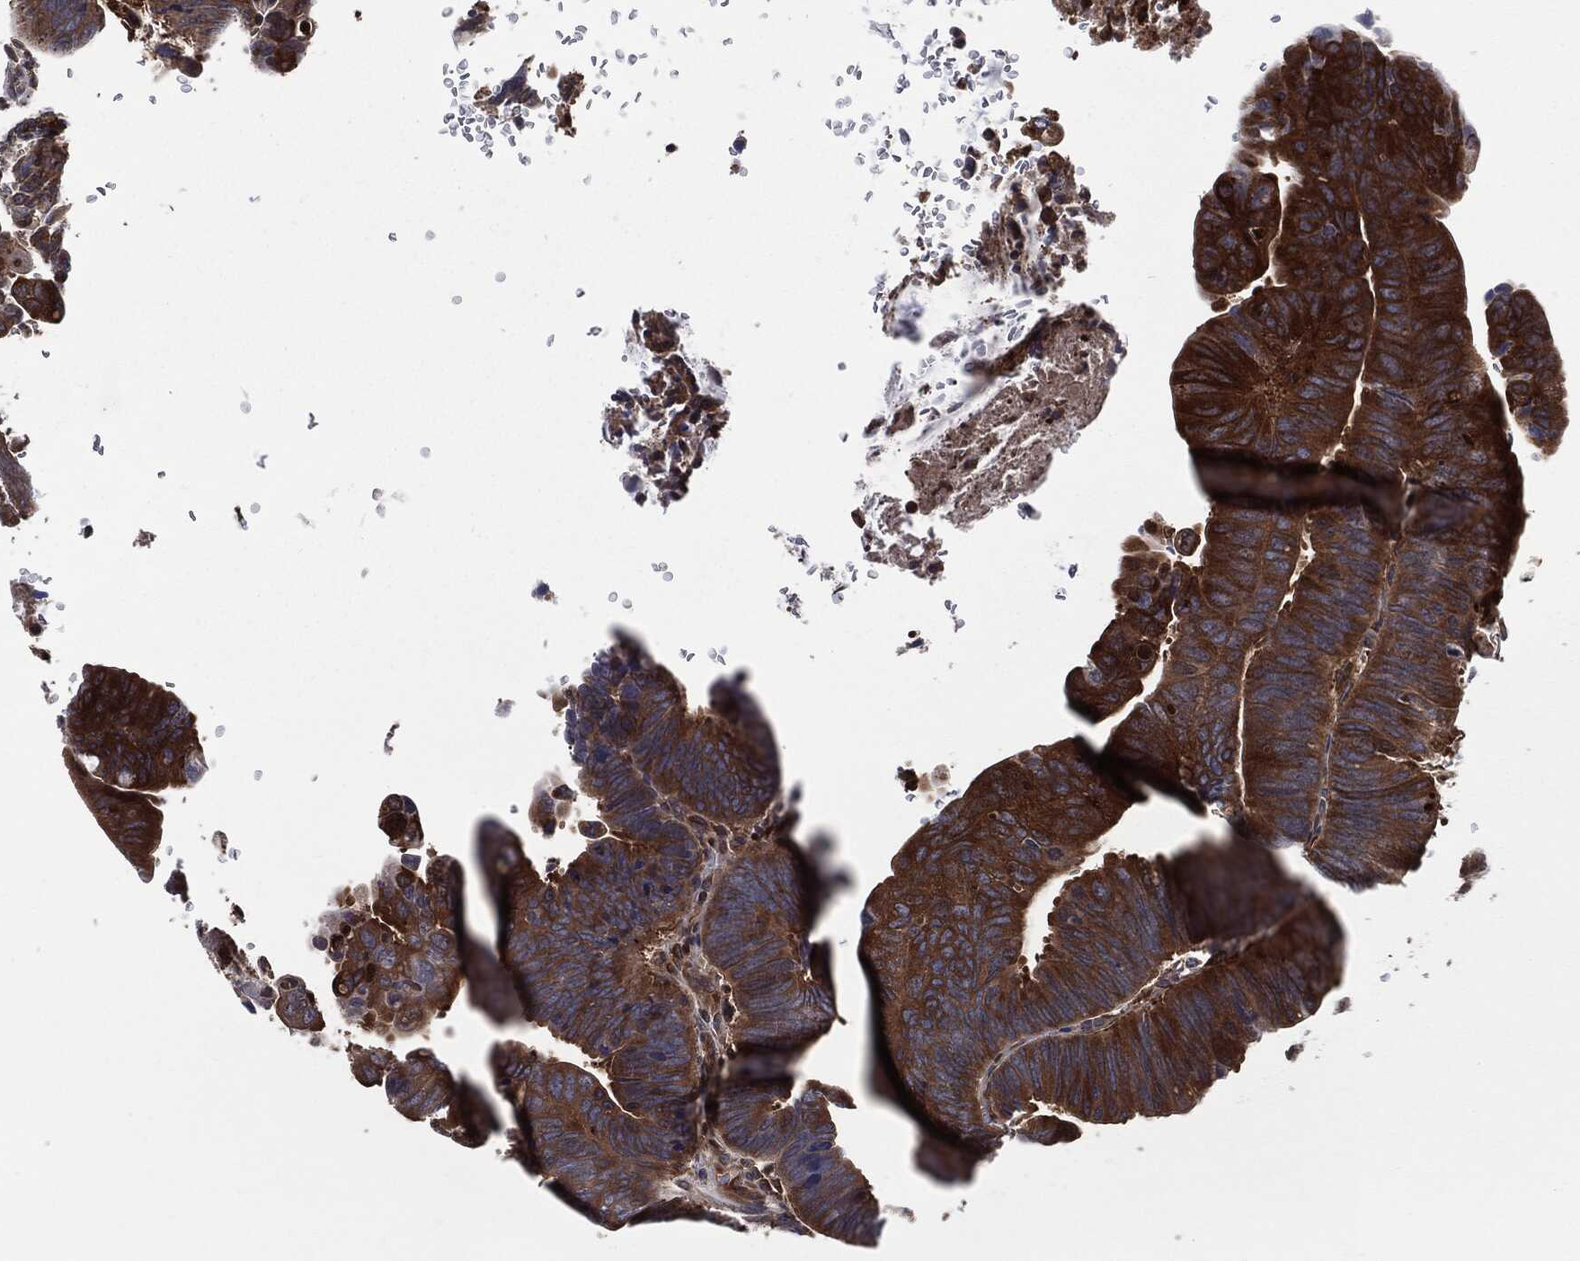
{"staining": {"intensity": "moderate", "quantity": ">75%", "location": "cytoplasmic/membranous"}, "tissue": "colorectal cancer", "cell_type": "Tumor cells", "image_type": "cancer", "snomed": [{"axis": "morphology", "description": "Normal tissue, NOS"}, {"axis": "morphology", "description": "Adenocarcinoma, NOS"}, {"axis": "topography", "description": "Rectum"}], "caption": "Moderate cytoplasmic/membranous protein positivity is identified in approximately >75% of tumor cells in colorectal cancer (adenocarcinoma).", "gene": "XPNPEP1", "patient": {"sex": "male", "age": 92}}